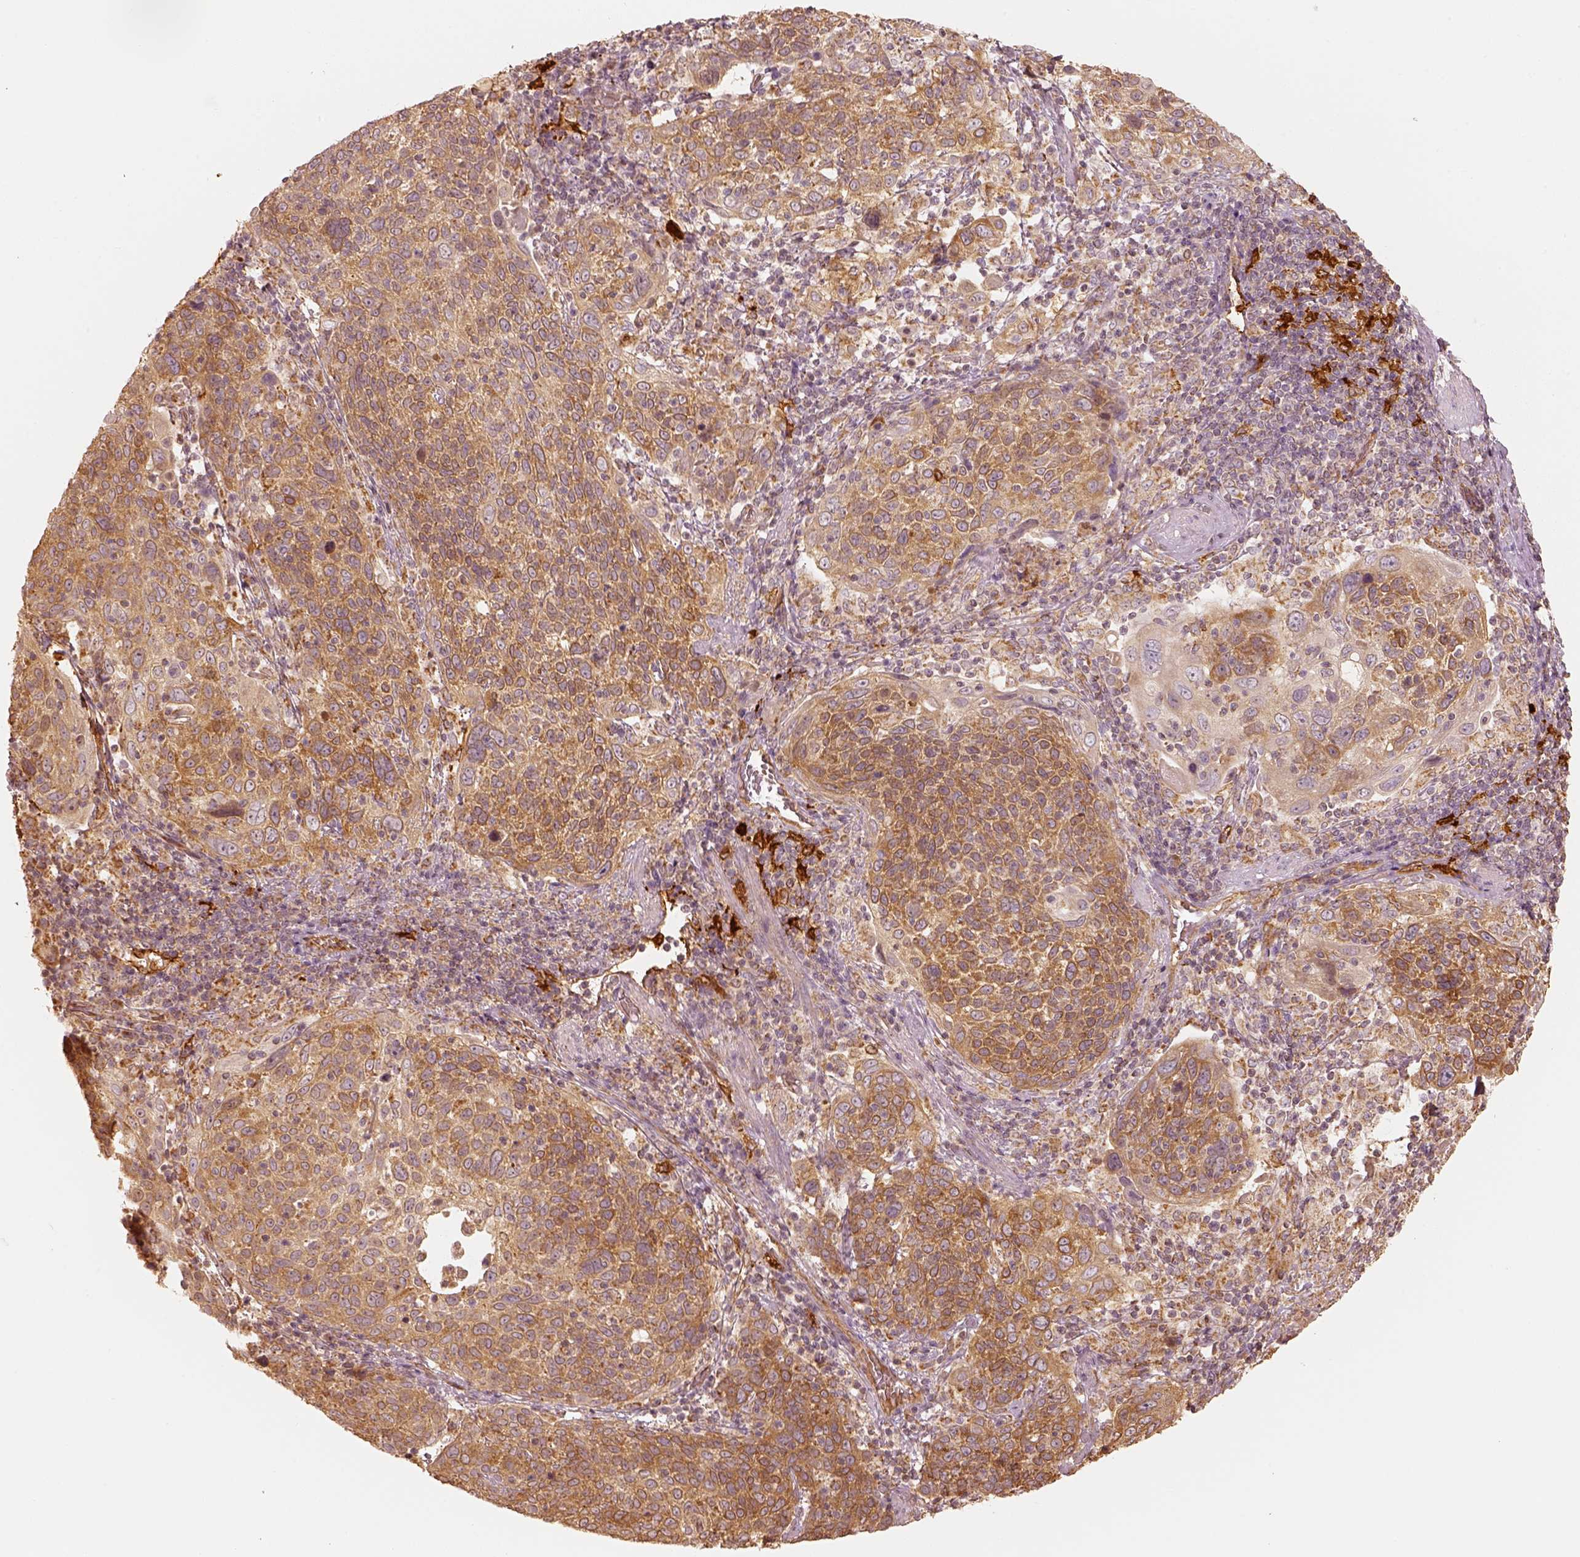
{"staining": {"intensity": "moderate", "quantity": "25%-75%", "location": "cytoplasmic/membranous"}, "tissue": "cervical cancer", "cell_type": "Tumor cells", "image_type": "cancer", "snomed": [{"axis": "morphology", "description": "Squamous cell carcinoma, NOS"}, {"axis": "topography", "description": "Cervix"}], "caption": "The image exhibits staining of cervical cancer (squamous cell carcinoma), revealing moderate cytoplasmic/membranous protein staining (brown color) within tumor cells.", "gene": "FSCN1", "patient": {"sex": "female", "age": 61}}